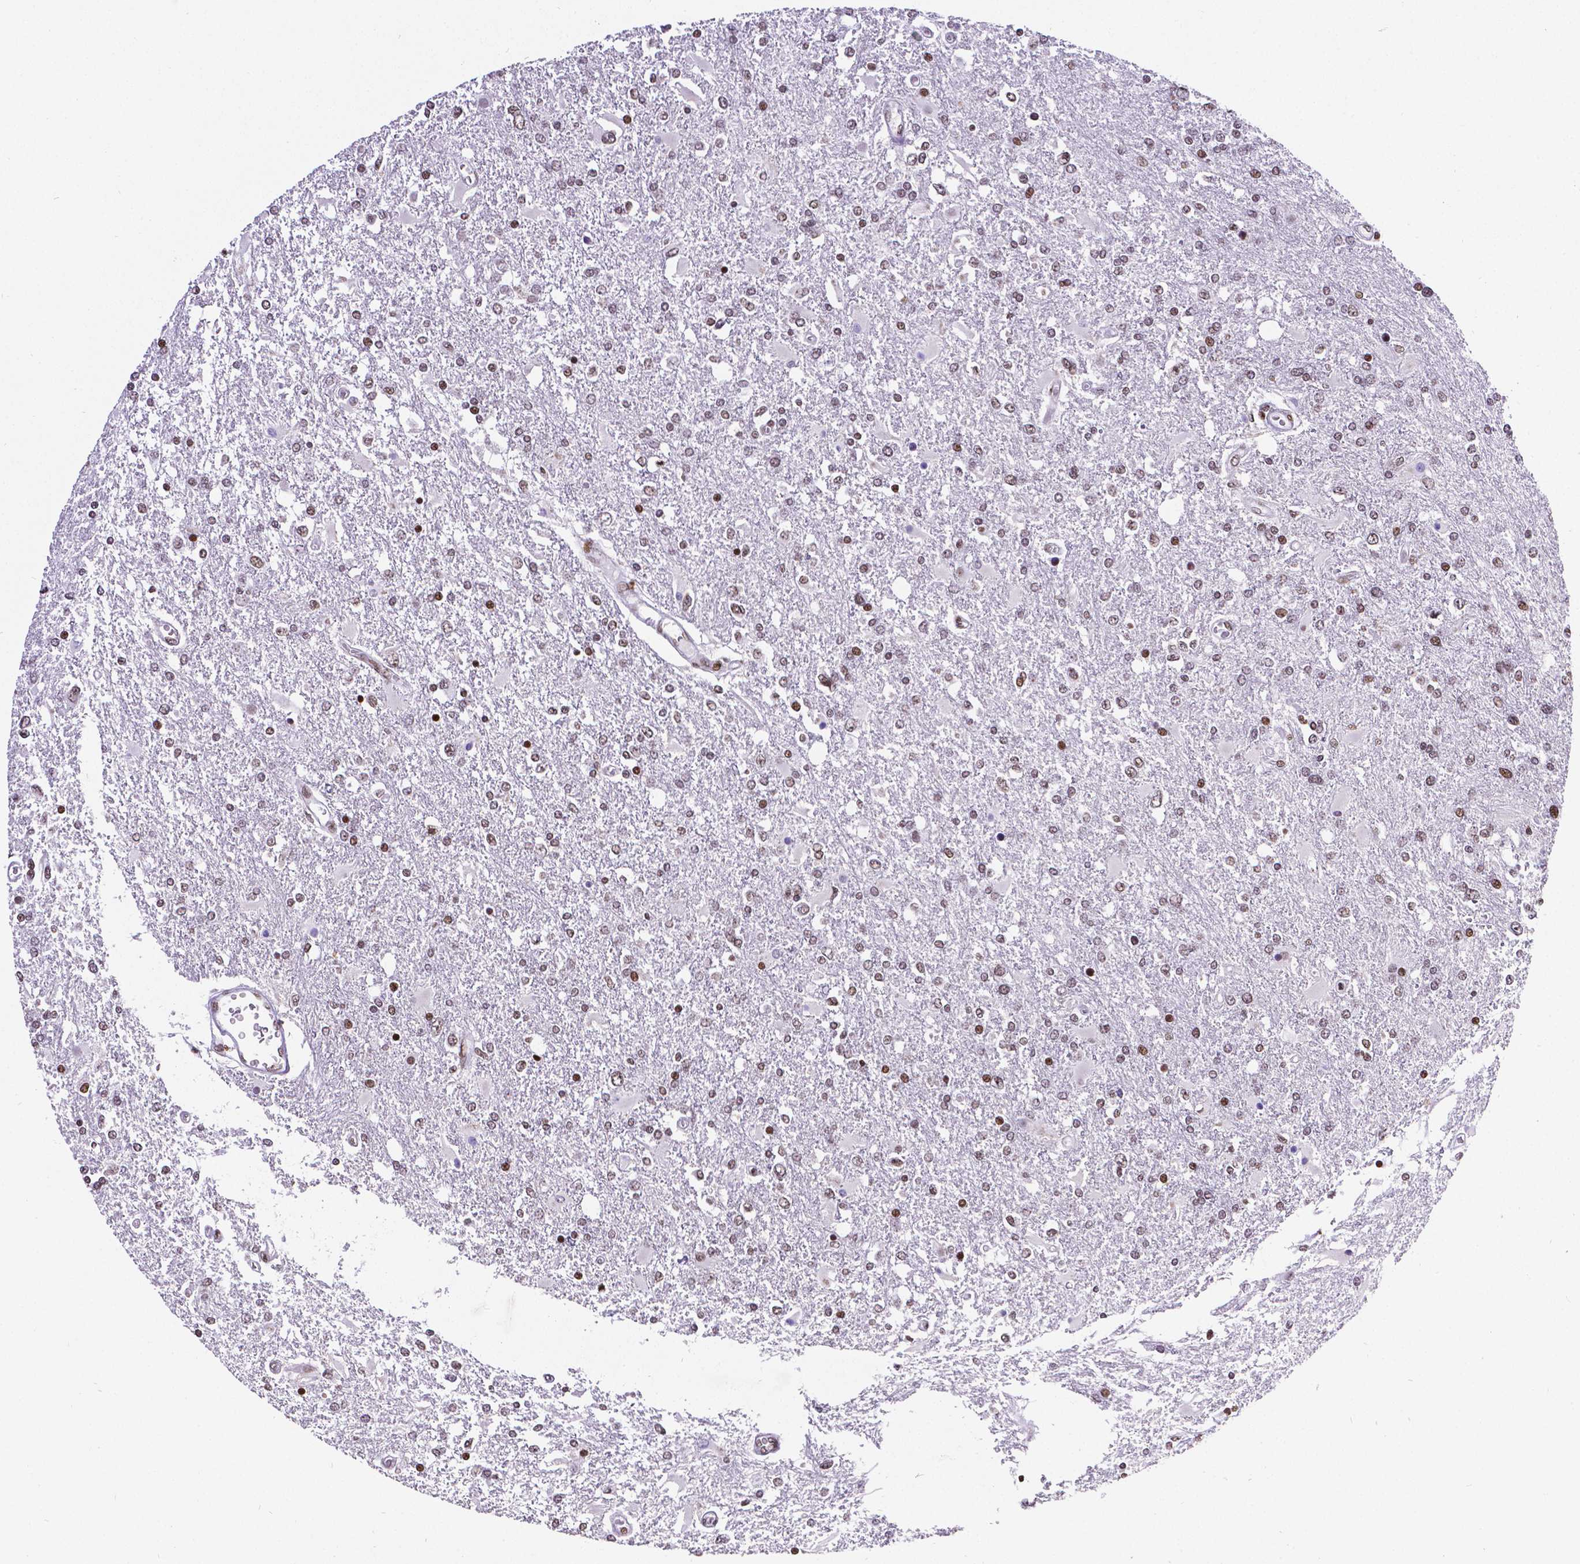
{"staining": {"intensity": "moderate", "quantity": "25%-75%", "location": "nuclear"}, "tissue": "glioma", "cell_type": "Tumor cells", "image_type": "cancer", "snomed": [{"axis": "morphology", "description": "Glioma, malignant, High grade"}, {"axis": "topography", "description": "Cerebral cortex"}], "caption": "IHC of malignant glioma (high-grade) reveals medium levels of moderate nuclear expression in about 25%-75% of tumor cells.", "gene": "CTCF", "patient": {"sex": "male", "age": 79}}